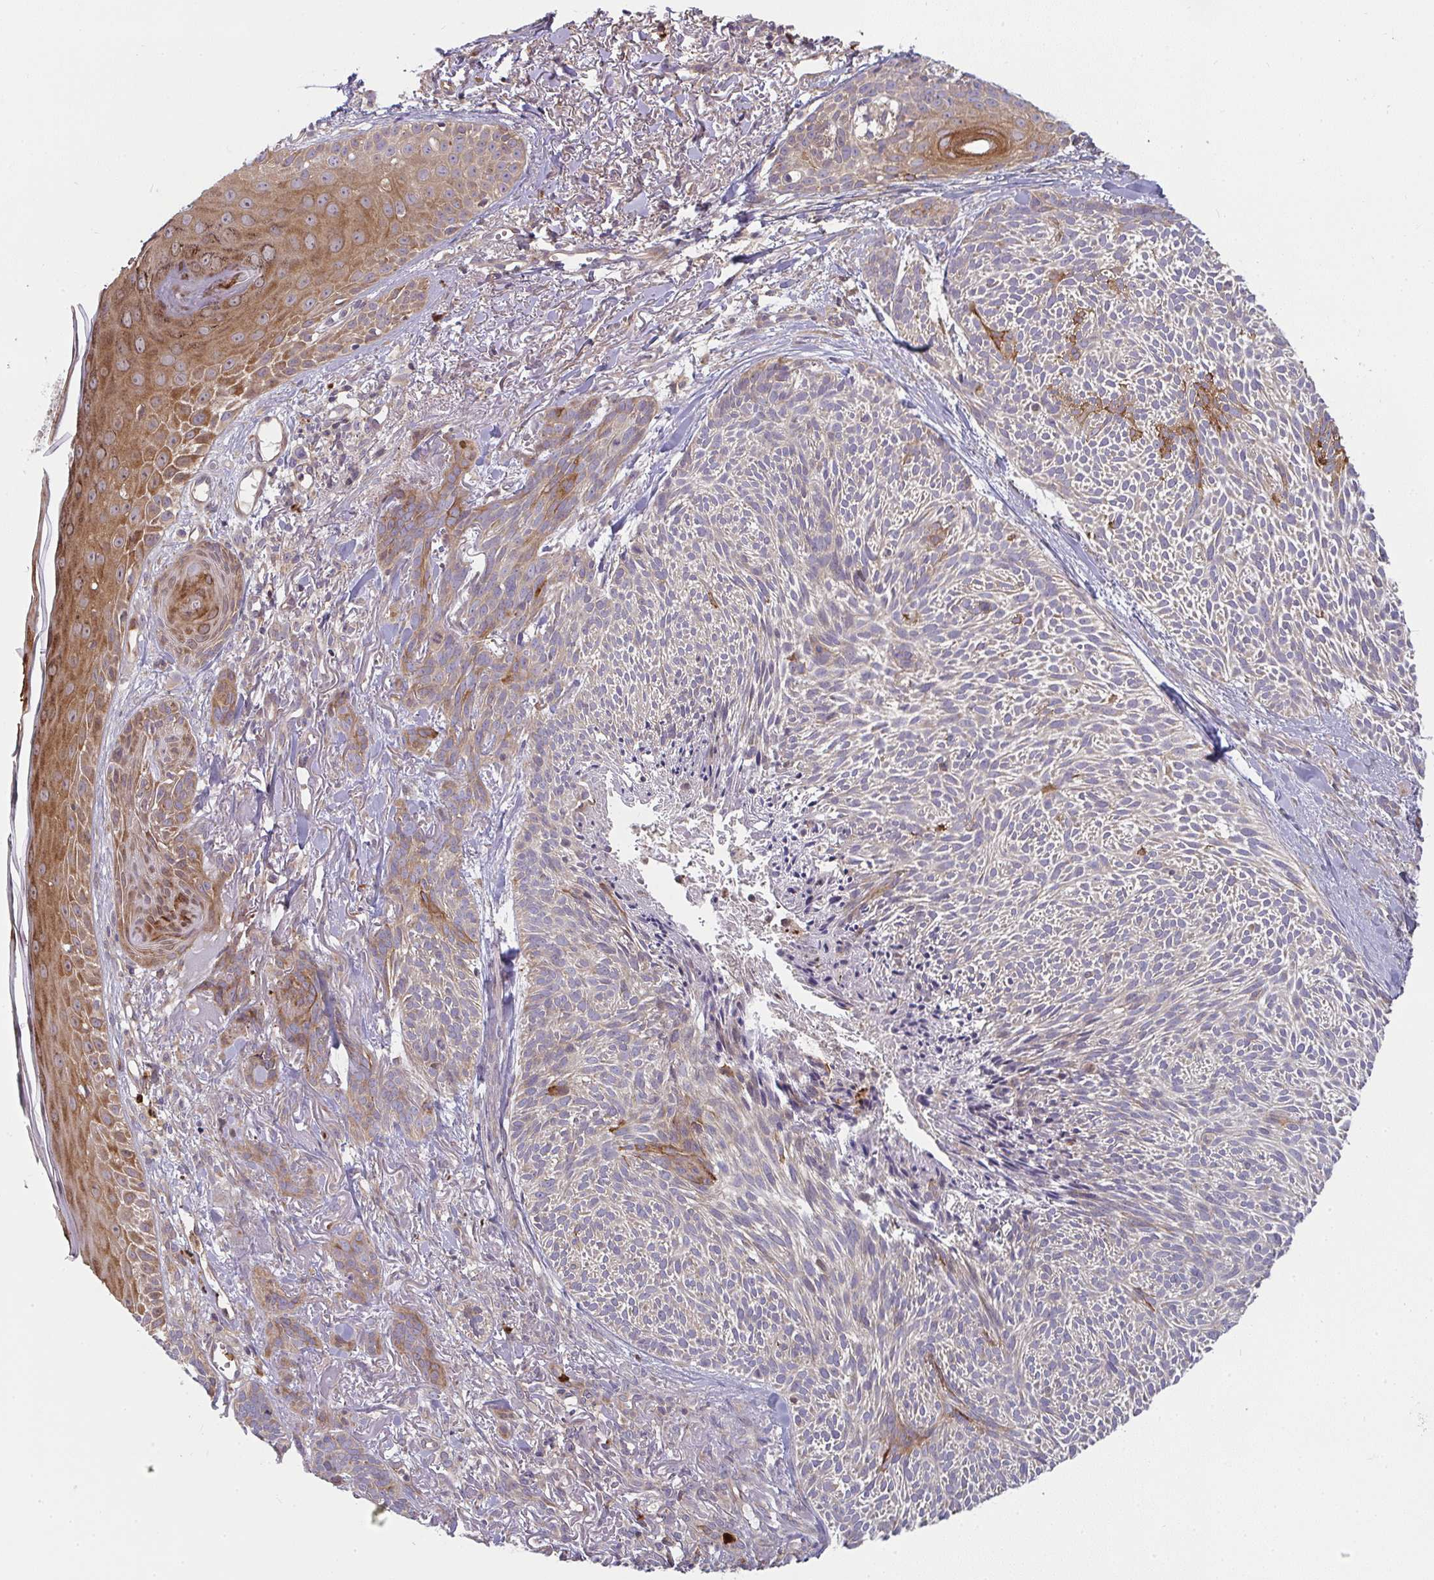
{"staining": {"intensity": "moderate", "quantity": "25%-75%", "location": "cytoplasmic/membranous"}, "tissue": "skin cancer", "cell_type": "Tumor cells", "image_type": "cancer", "snomed": [{"axis": "morphology", "description": "Basal cell carcinoma"}, {"axis": "topography", "description": "Skin"}], "caption": "Brown immunohistochemical staining in human skin cancer (basal cell carcinoma) demonstrates moderate cytoplasmic/membranous expression in about 25%-75% of tumor cells.", "gene": "CSF3R", "patient": {"sex": "female", "age": 78}}